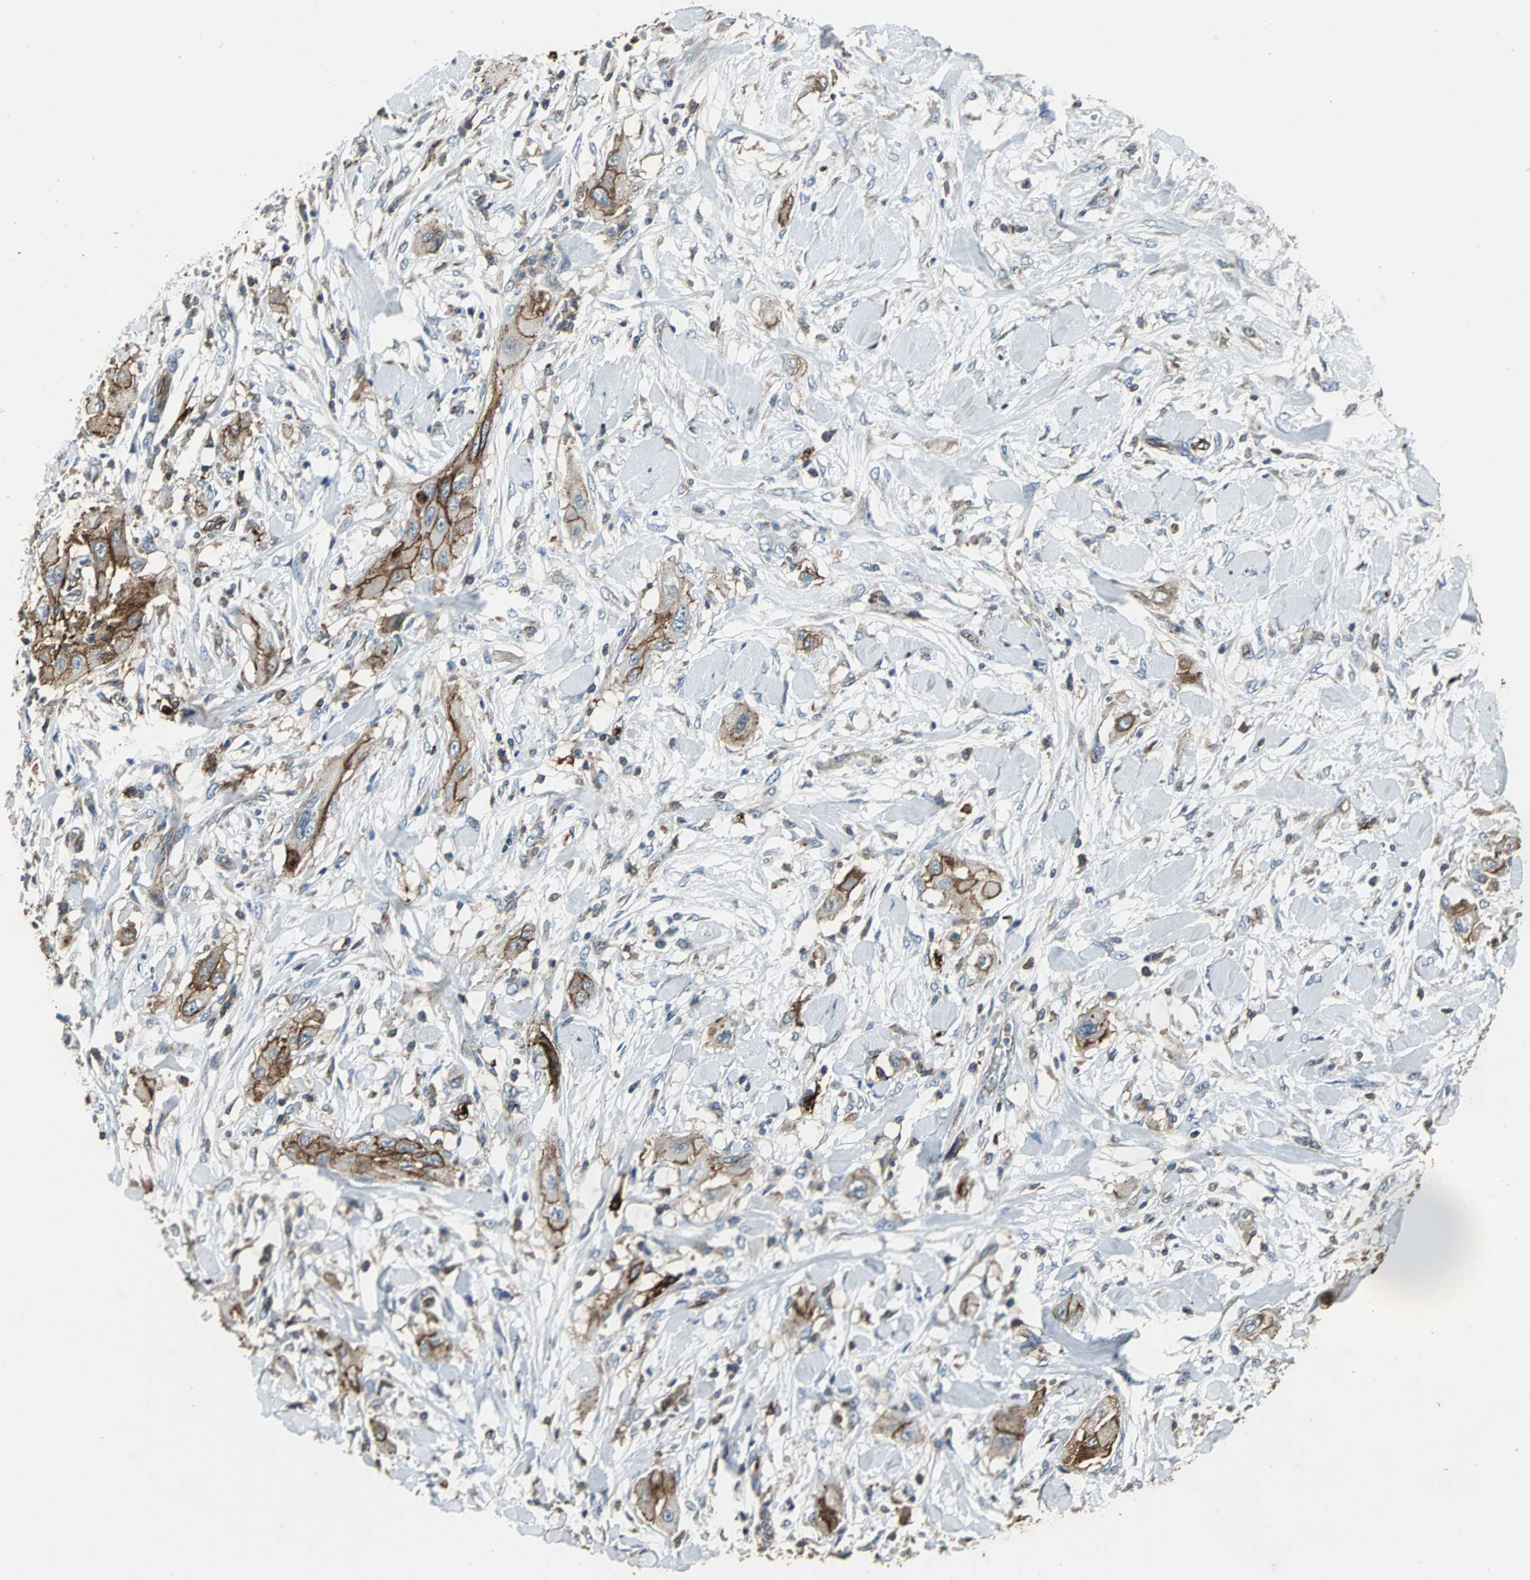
{"staining": {"intensity": "weak", "quantity": ">75%", "location": "cytoplasmic/membranous"}, "tissue": "lung cancer", "cell_type": "Tumor cells", "image_type": "cancer", "snomed": [{"axis": "morphology", "description": "Squamous cell carcinoma, NOS"}, {"axis": "topography", "description": "Lung"}], "caption": "Weak cytoplasmic/membranous expression is present in about >75% of tumor cells in squamous cell carcinoma (lung). The staining is performed using DAB brown chromogen to label protein expression. The nuclei are counter-stained blue using hematoxylin.", "gene": "F11R", "patient": {"sex": "female", "age": 47}}